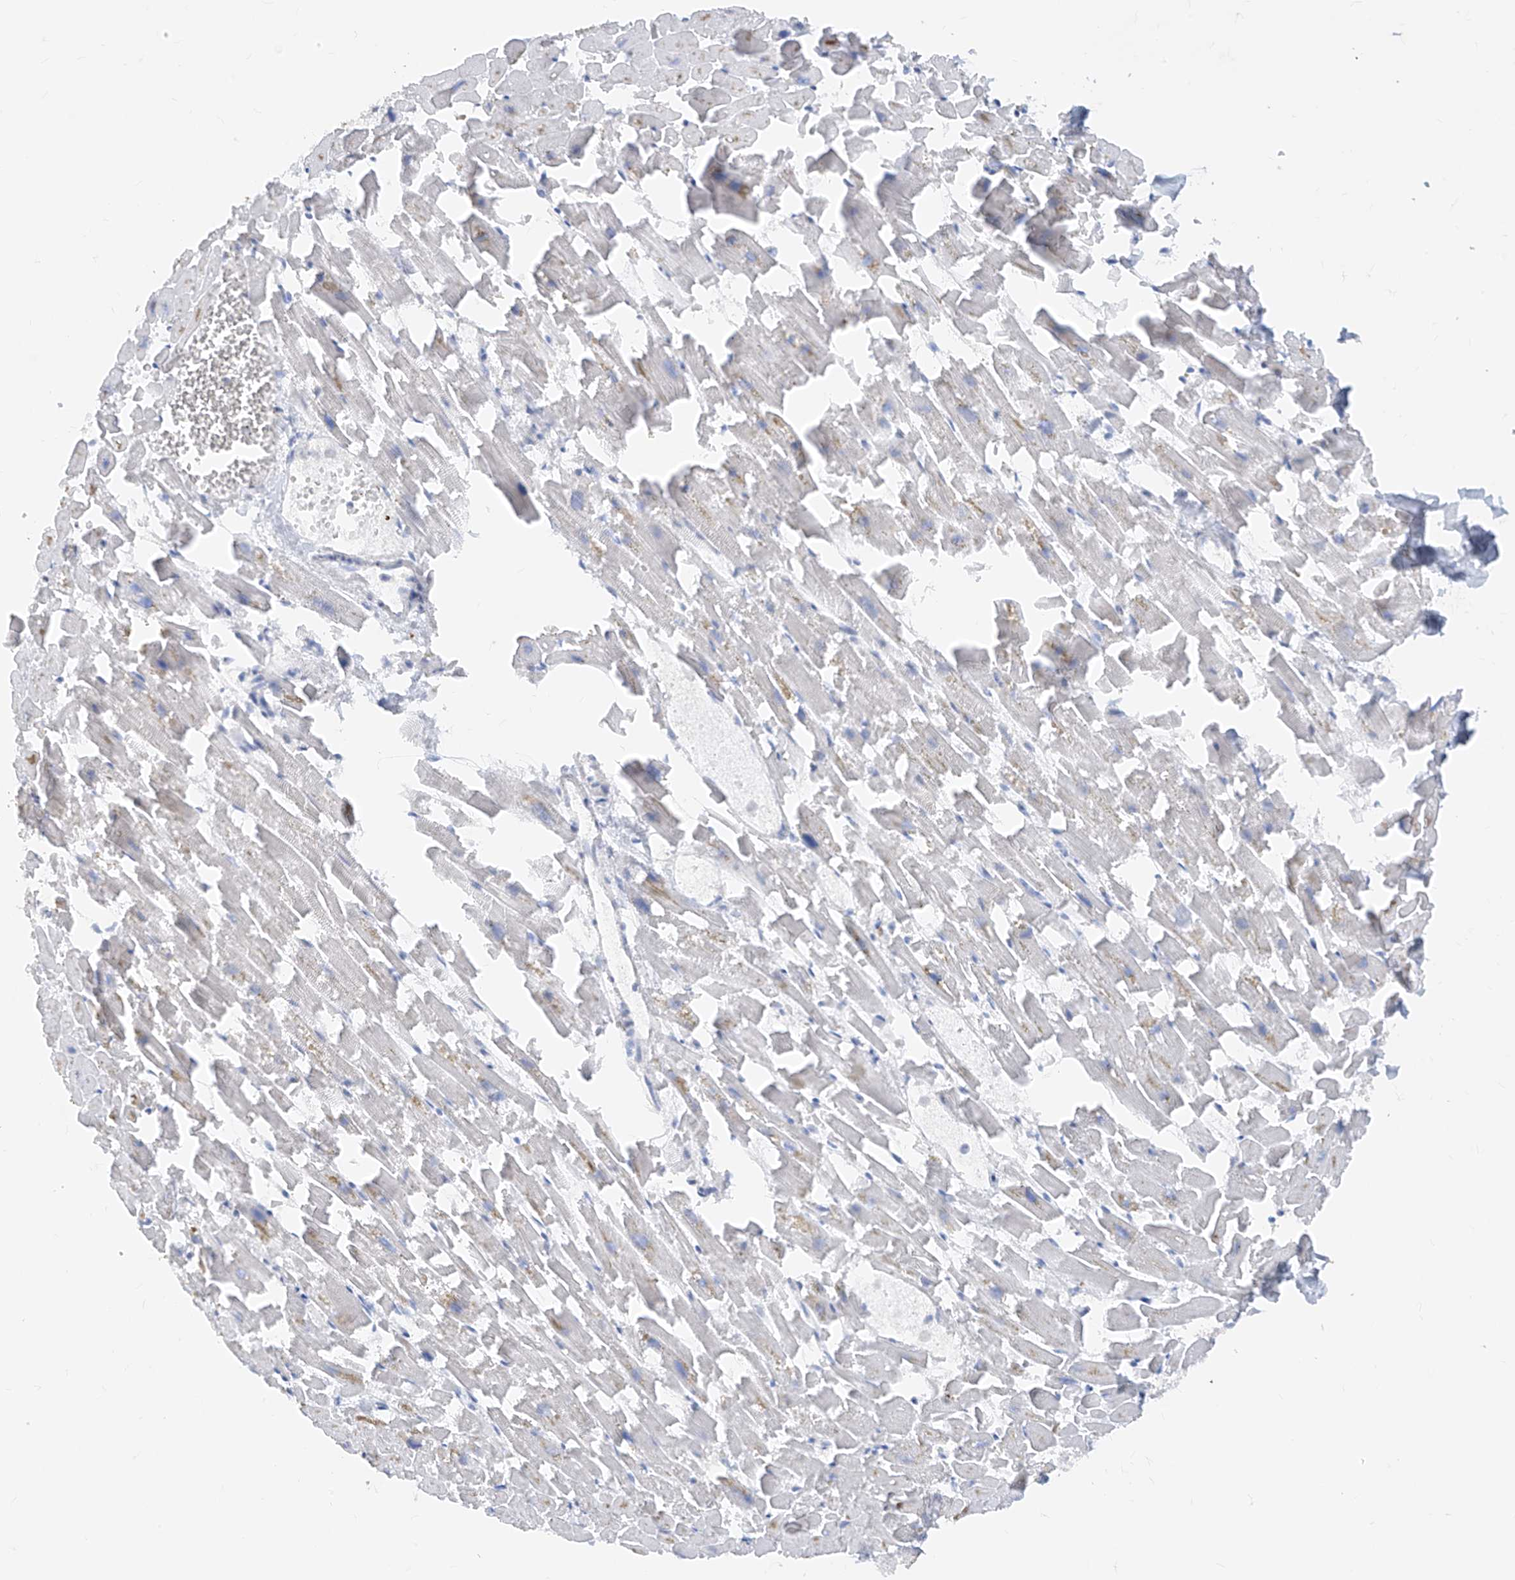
{"staining": {"intensity": "negative", "quantity": "none", "location": "none"}, "tissue": "heart muscle", "cell_type": "Cardiomyocytes", "image_type": "normal", "snomed": [{"axis": "morphology", "description": "Normal tissue, NOS"}, {"axis": "topography", "description": "Heart"}], "caption": "Photomicrograph shows no significant protein expression in cardiomyocytes of benign heart muscle.", "gene": "TBX21", "patient": {"sex": "female", "age": 64}}